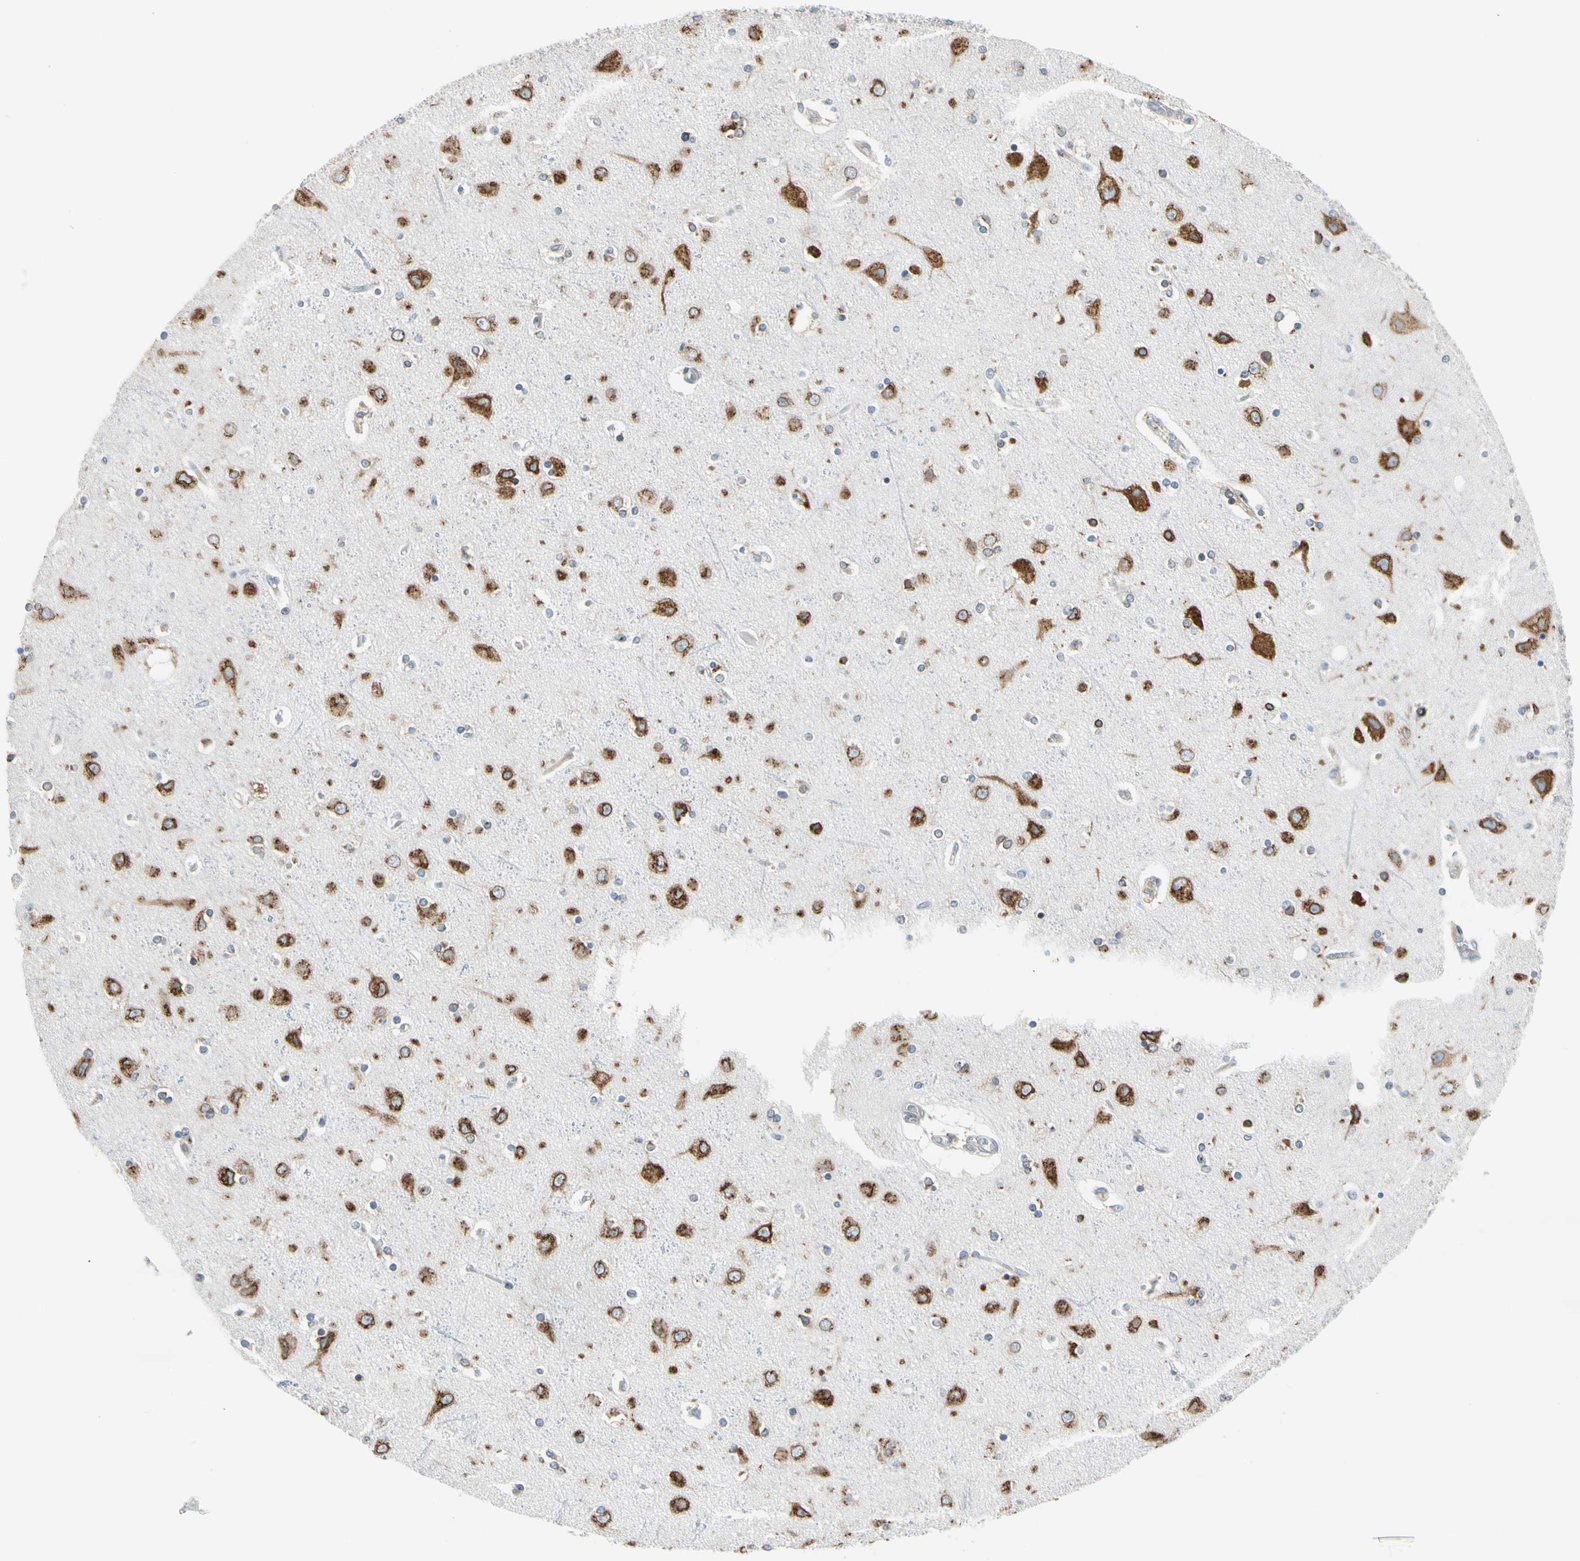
{"staining": {"intensity": "negative", "quantity": "none", "location": "none"}, "tissue": "cerebral cortex", "cell_type": "Endothelial cells", "image_type": "normal", "snomed": [{"axis": "morphology", "description": "Normal tissue, NOS"}, {"axis": "topography", "description": "Cerebral cortex"}], "caption": "A high-resolution micrograph shows IHC staining of unremarkable cerebral cortex, which demonstrates no significant expression in endothelial cells. (DAB immunohistochemistry, high magnification).", "gene": "NUCB1", "patient": {"sex": "female", "age": 54}}